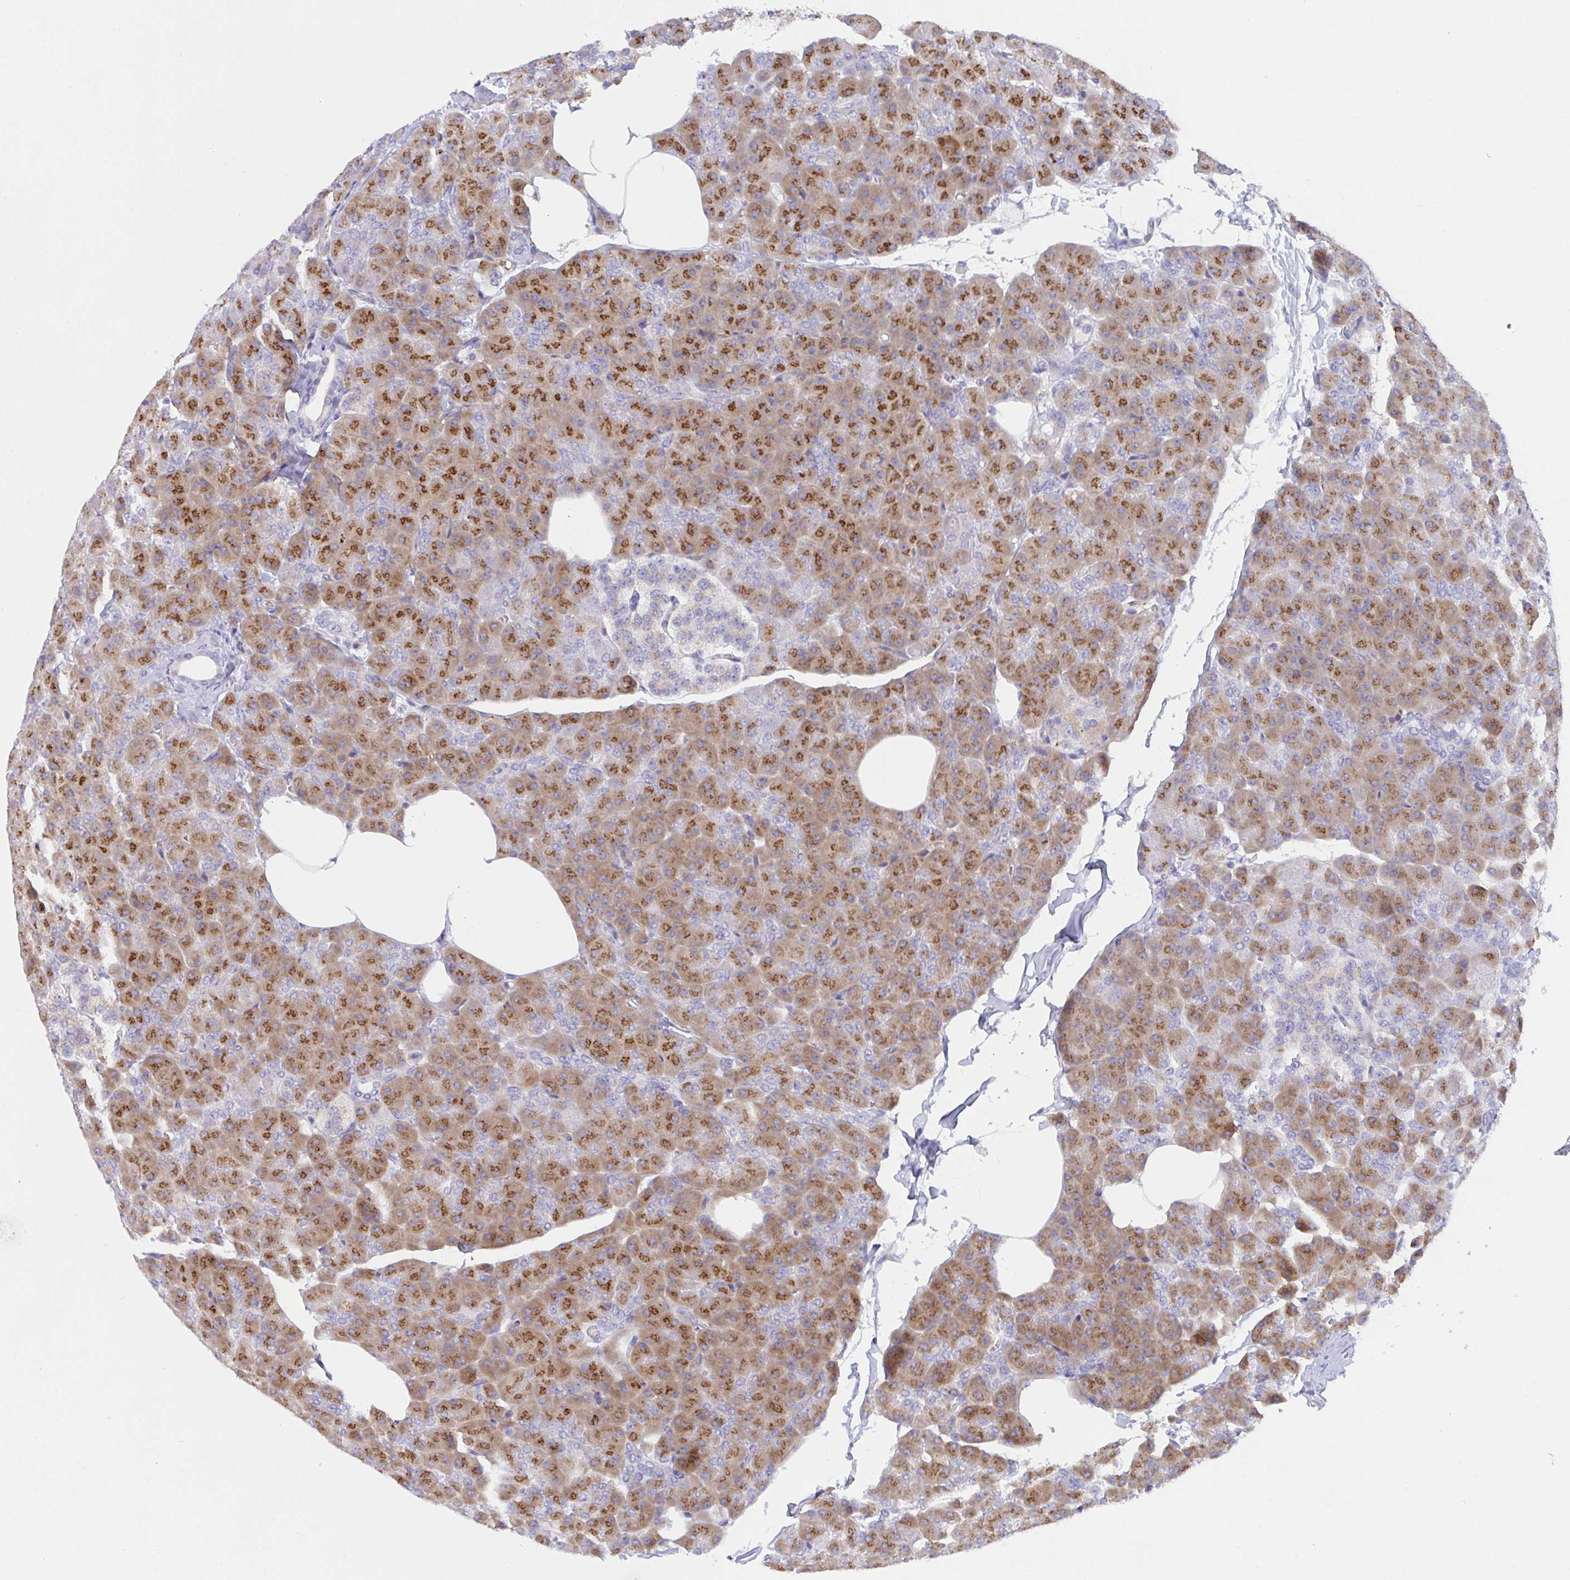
{"staining": {"intensity": "strong", "quantity": ">75%", "location": "cytoplasmic/membranous"}, "tissue": "pancreas", "cell_type": "Exocrine glandular cells", "image_type": "normal", "snomed": [{"axis": "morphology", "description": "Normal tissue, NOS"}, {"axis": "topography", "description": "Pancreas"}], "caption": "Exocrine glandular cells reveal high levels of strong cytoplasmic/membranous staining in about >75% of cells in benign pancreas.", "gene": "MIA3", "patient": {"sex": "male", "age": 35}}